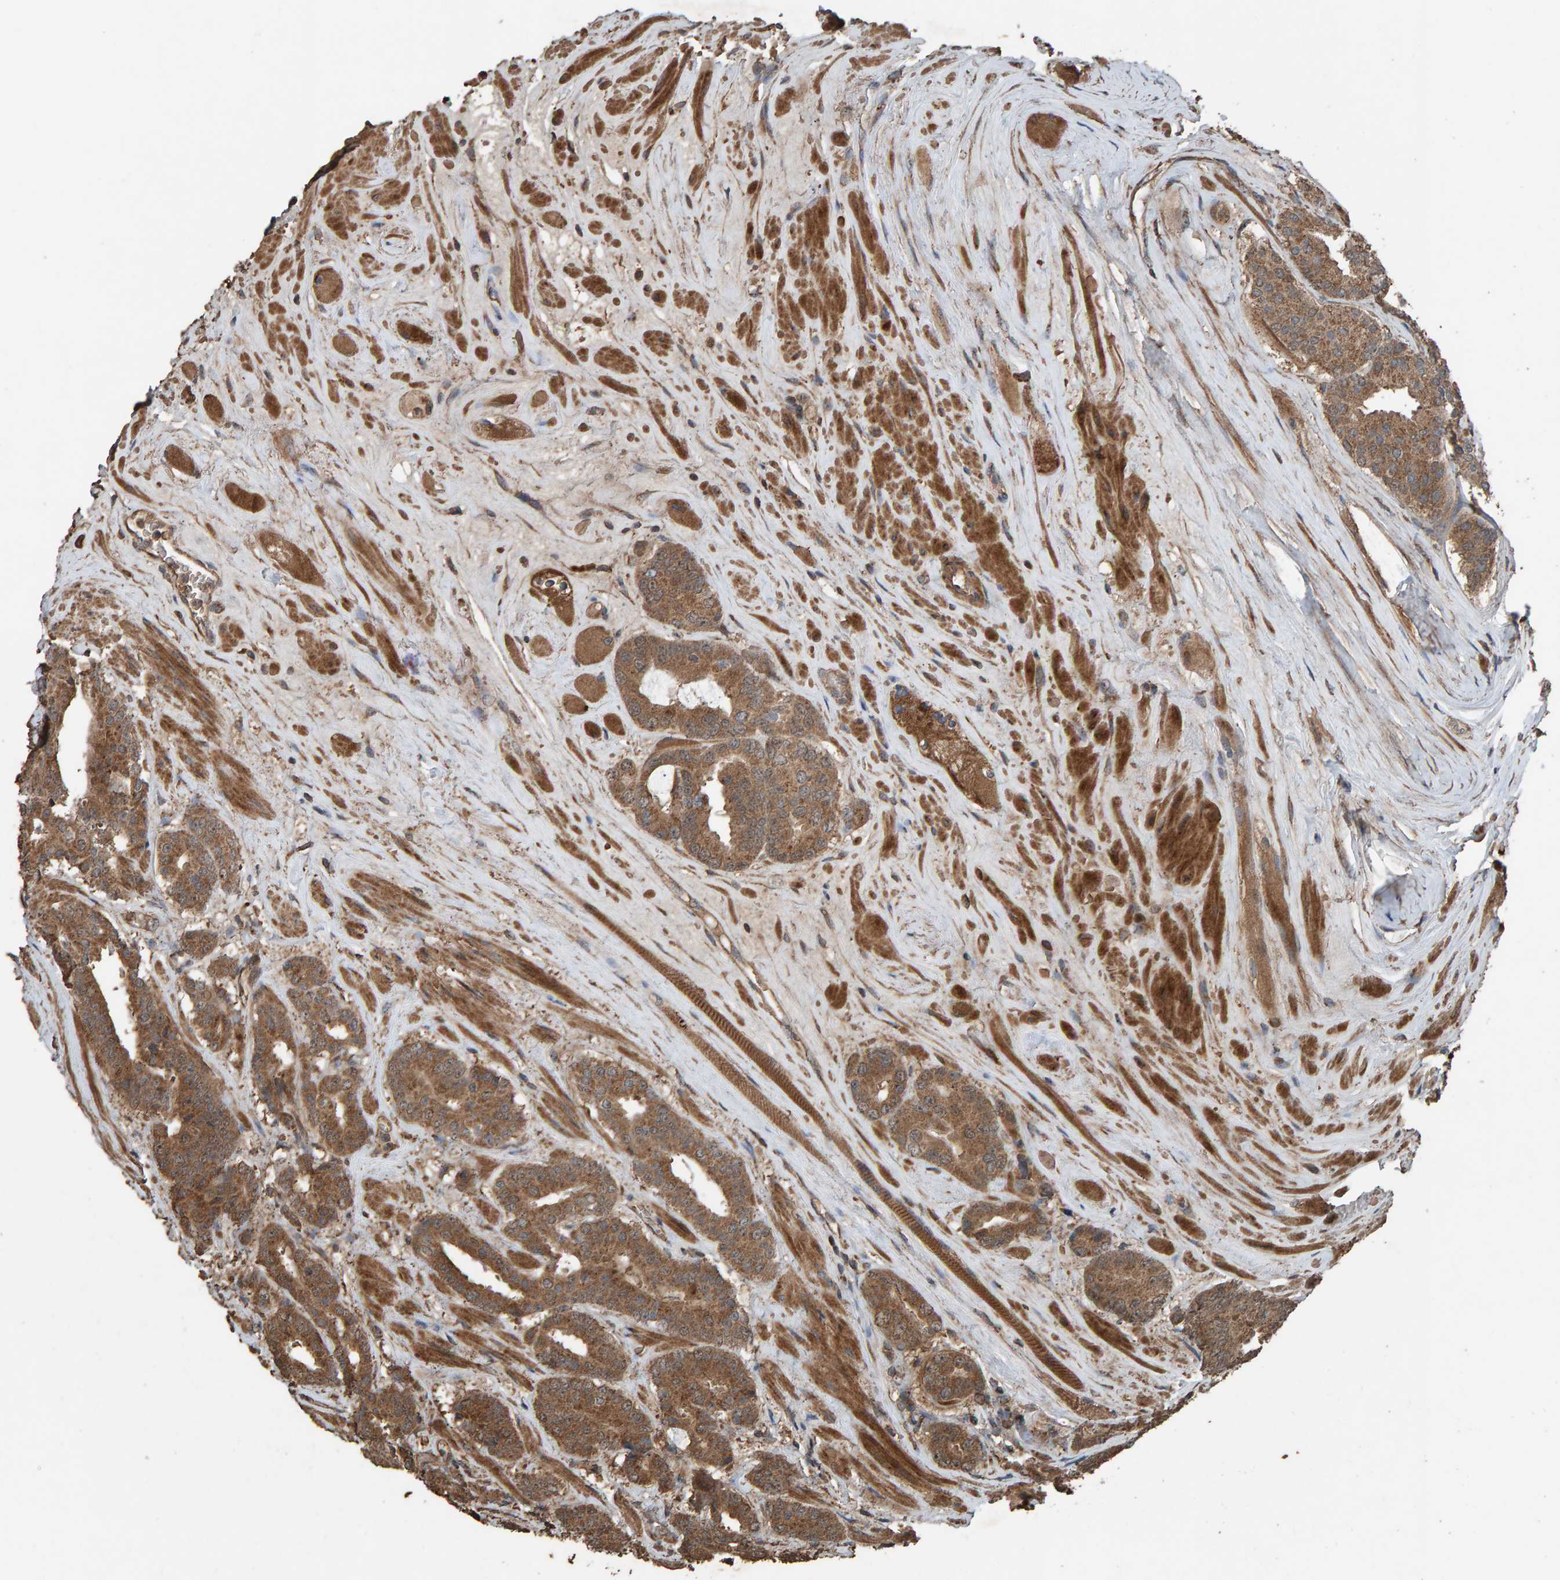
{"staining": {"intensity": "moderate", "quantity": ">75%", "location": "cytoplasmic/membranous"}, "tissue": "prostate cancer", "cell_type": "Tumor cells", "image_type": "cancer", "snomed": [{"axis": "morphology", "description": "Adenocarcinoma, Low grade"}, {"axis": "topography", "description": "Prostate"}], "caption": "Protein staining reveals moderate cytoplasmic/membranous positivity in about >75% of tumor cells in prostate adenocarcinoma (low-grade).", "gene": "DUS1L", "patient": {"sex": "male", "age": 69}}